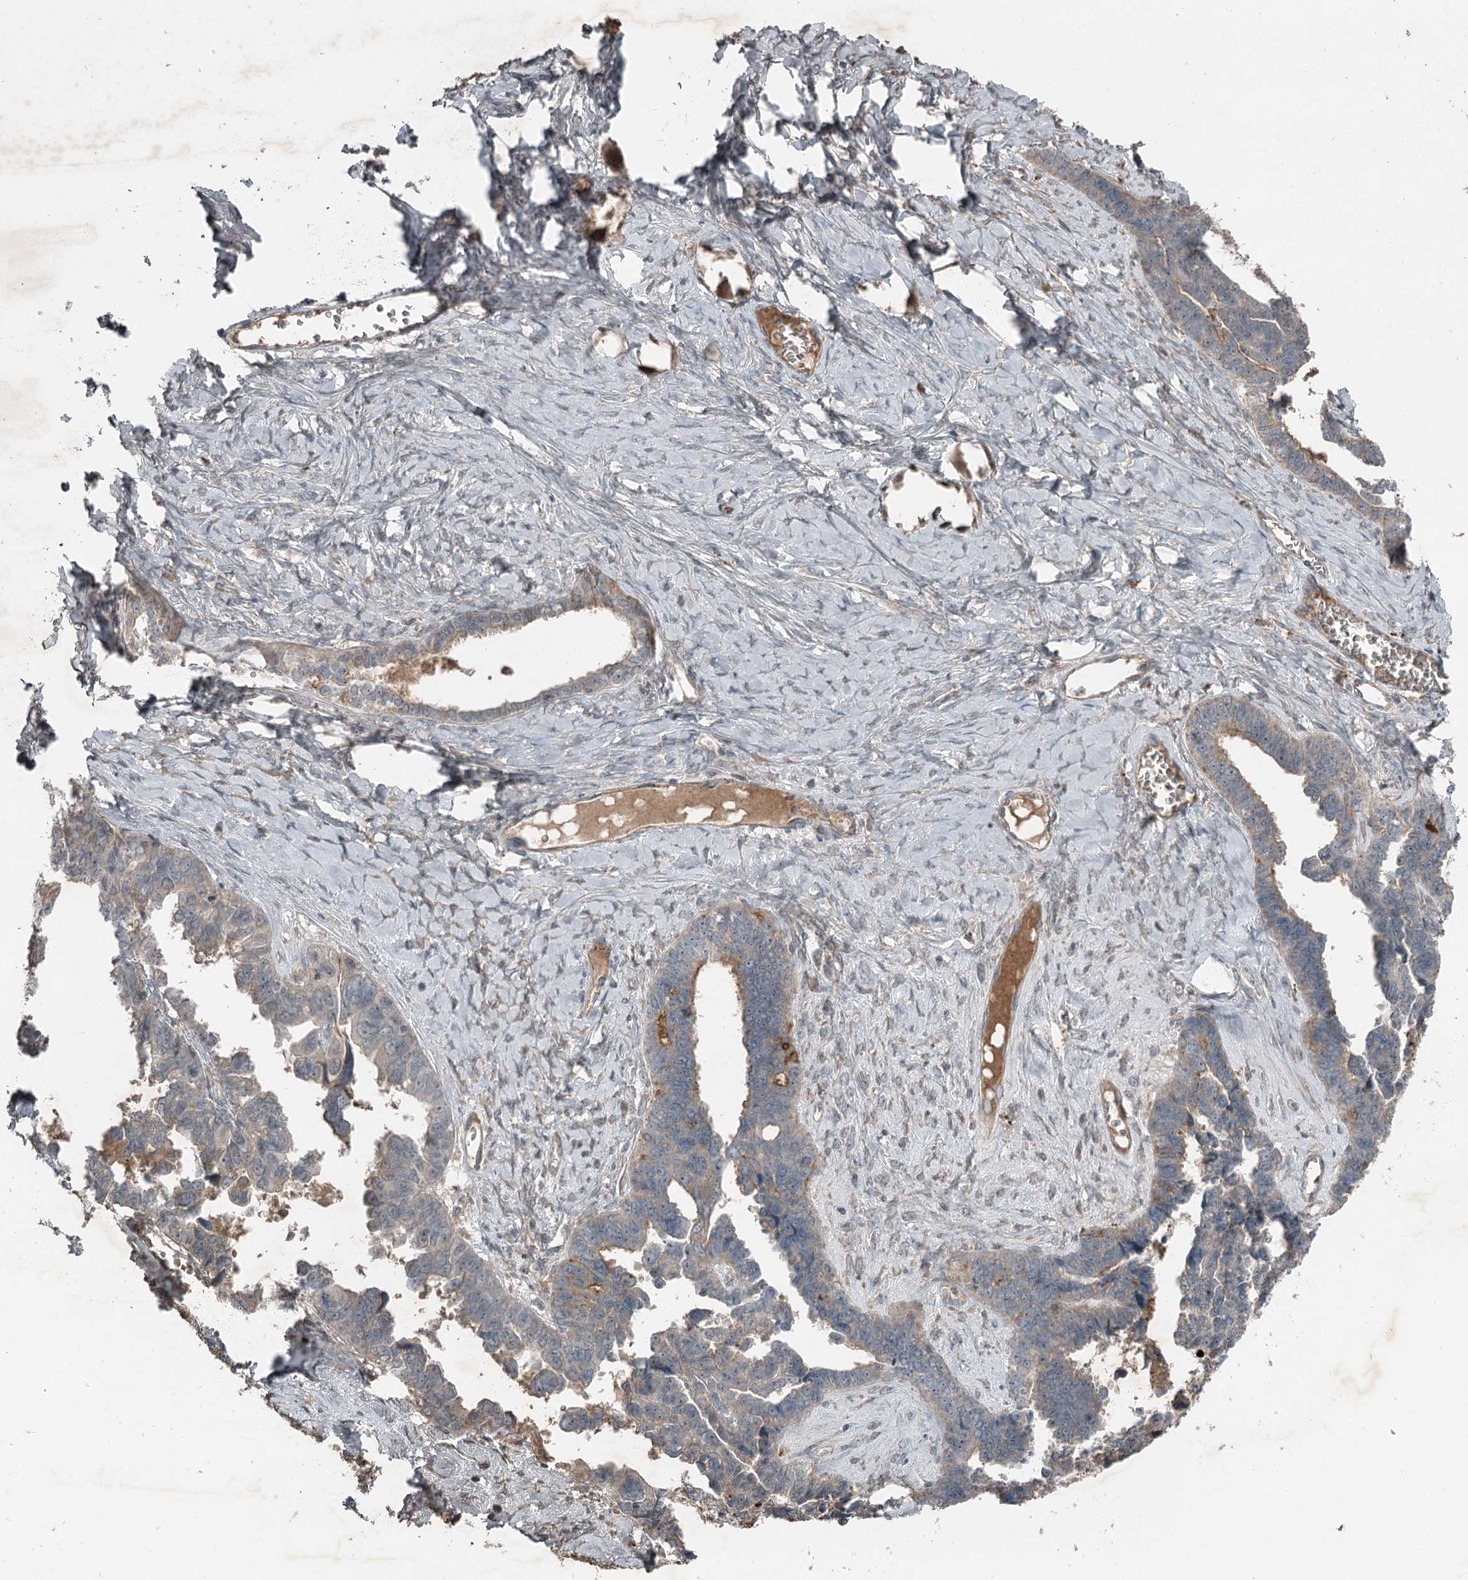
{"staining": {"intensity": "weak", "quantity": "<25%", "location": "cytoplasmic/membranous"}, "tissue": "ovarian cancer", "cell_type": "Tumor cells", "image_type": "cancer", "snomed": [{"axis": "morphology", "description": "Cystadenocarcinoma, serous, NOS"}, {"axis": "topography", "description": "Ovary"}], "caption": "Protein analysis of ovarian serous cystadenocarcinoma demonstrates no significant positivity in tumor cells.", "gene": "SLC39A8", "patient": {"sex": "female", "age": 79}}